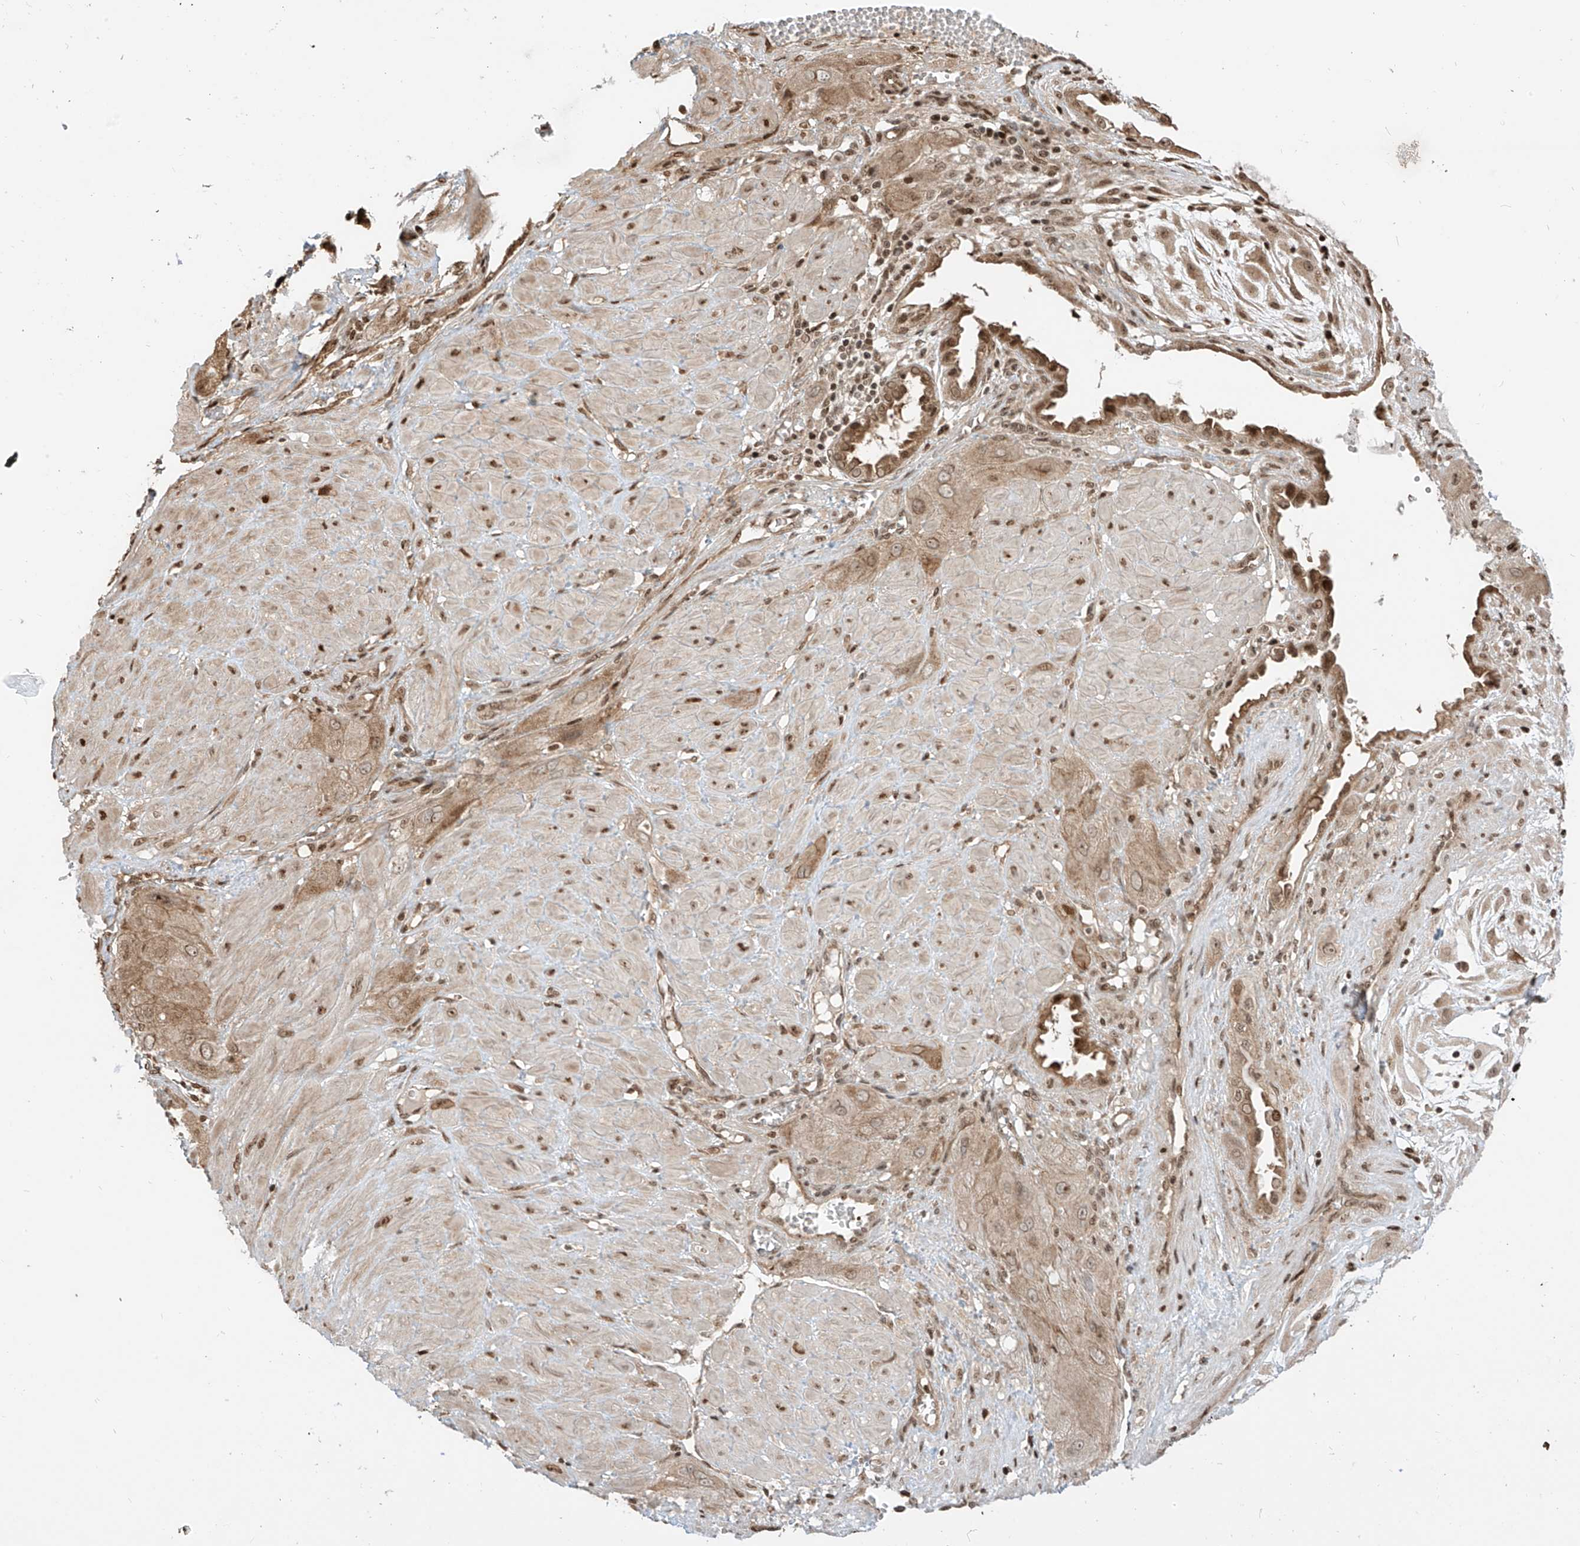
{"staining": {"intensity": "weak", "quantity": "25%-75%", "location": "cytoplasmic/membranous"}, "tissue": "cervical cancer", "cell_type": "Tumor cells", "image_type": "cancer", "snomed": [{"axis": "morphology", "description": "Squamous cell carcinoma, NOS"}, {"axis": "topography", "description": "Cervix"}], "caption": "Cervical squamous cell carcinoma stained with immunohistochemistry (IHC) demonstrates weak cytoplasmic/membranous staining in about 25%-75% of tumor cells.", "gene": "VMP1", "patient": {"sex": "female", "age": 34}}